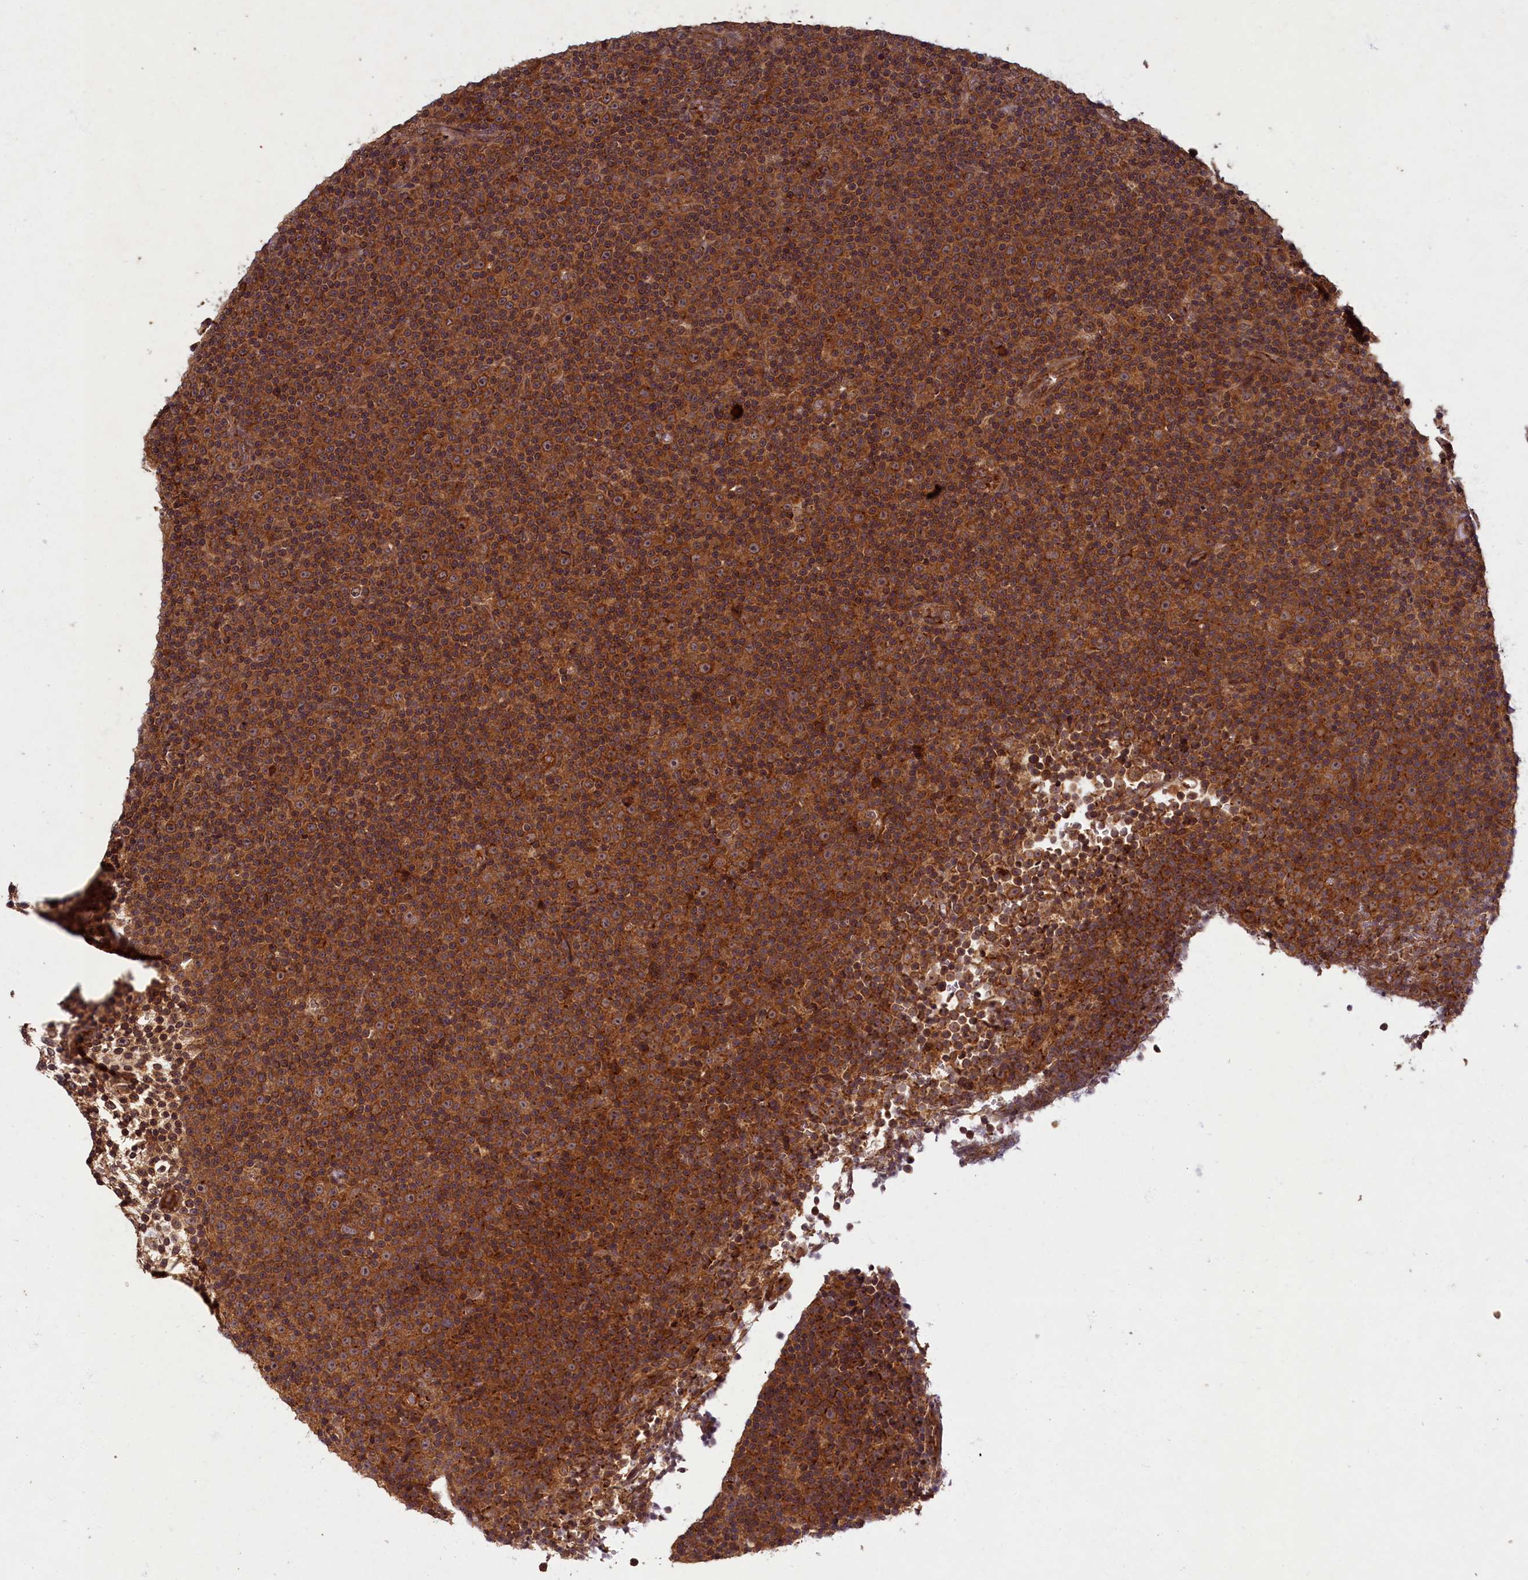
{"staining": {"intensity": "strong", "quantity": ">75%", "location": "cytoplasmic/membranous"}, "tissue": "lymphoma", "cell_type": "Tumor cells", "image_type": "cancer", "snomed": [{"axis": "morphology", "description": "Malignant lymphoma, non-Hodgkin's type, Low grade"}, {"axis": "topography", "description": "Lymph node"}], "caption": "Protein staining by immunohistochemistry (IHC) reveals strong cytoplasmic/membranous expression in about >75% of tumor cells in lymphoma. Nuclei are stained in blue.", "gene": "BICD1", "patient": {"sex": "female", "age": 67}}